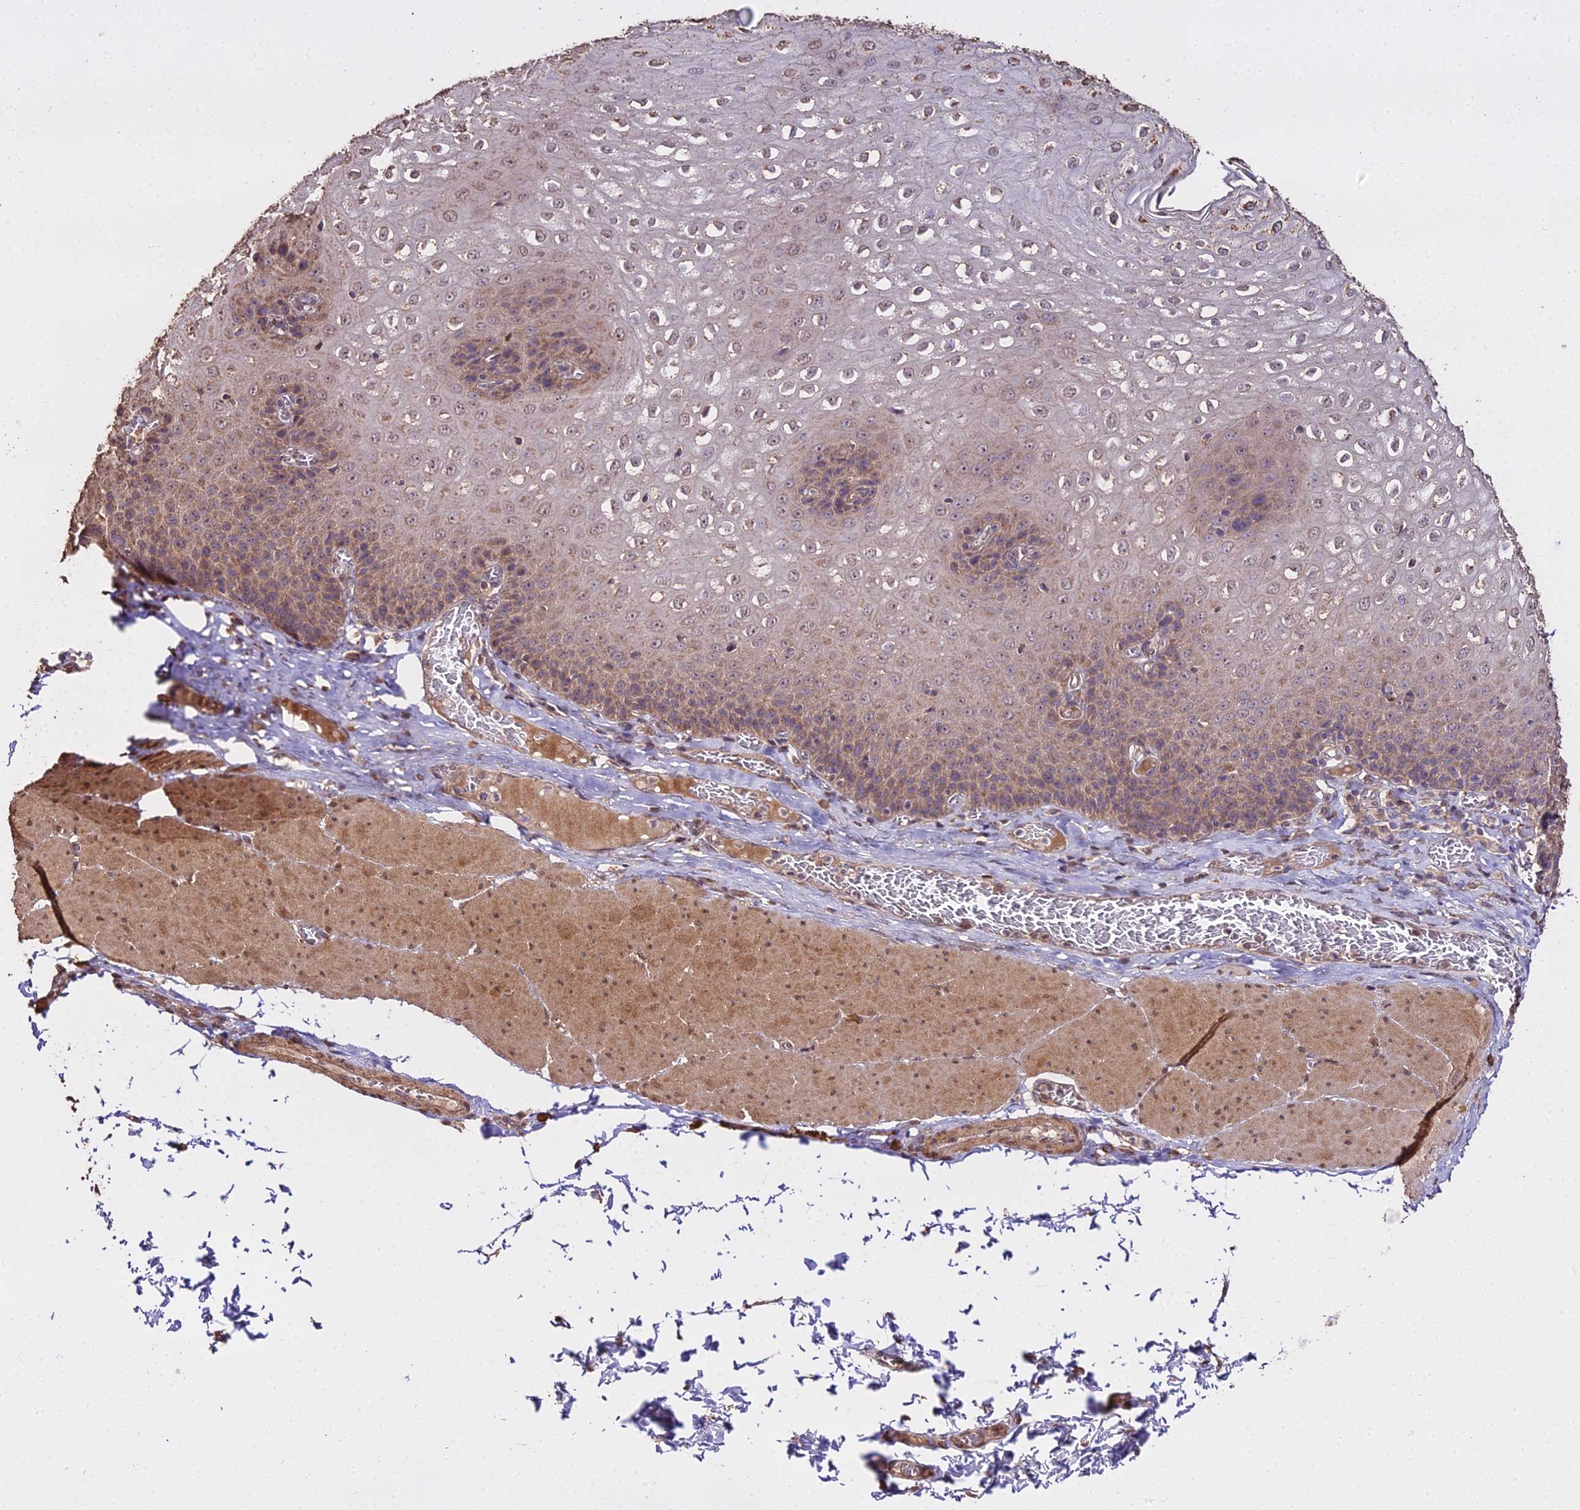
{"staining": {"intensity": "moderate", "quantity": "25%-75%", "location": "cytoplasmic/membranous"}, "tissue": "esophagus", "cell_type": "Squamous epithelial cells", "image_type": "normal", "snomed": [{"axis": "morphology", "description": "Normal tissue, NOS"}, {"axis": "topography", "description": "Esophagus"}], "caption": "Esophagus stained for a protein (brown) exhibits moderate cytoplasmic/membranous positive positivity in approximately 25%-75% of squamous epithelial cells.", "gene": "METTL13", "patient": {"sex": "male", "age": 60}}